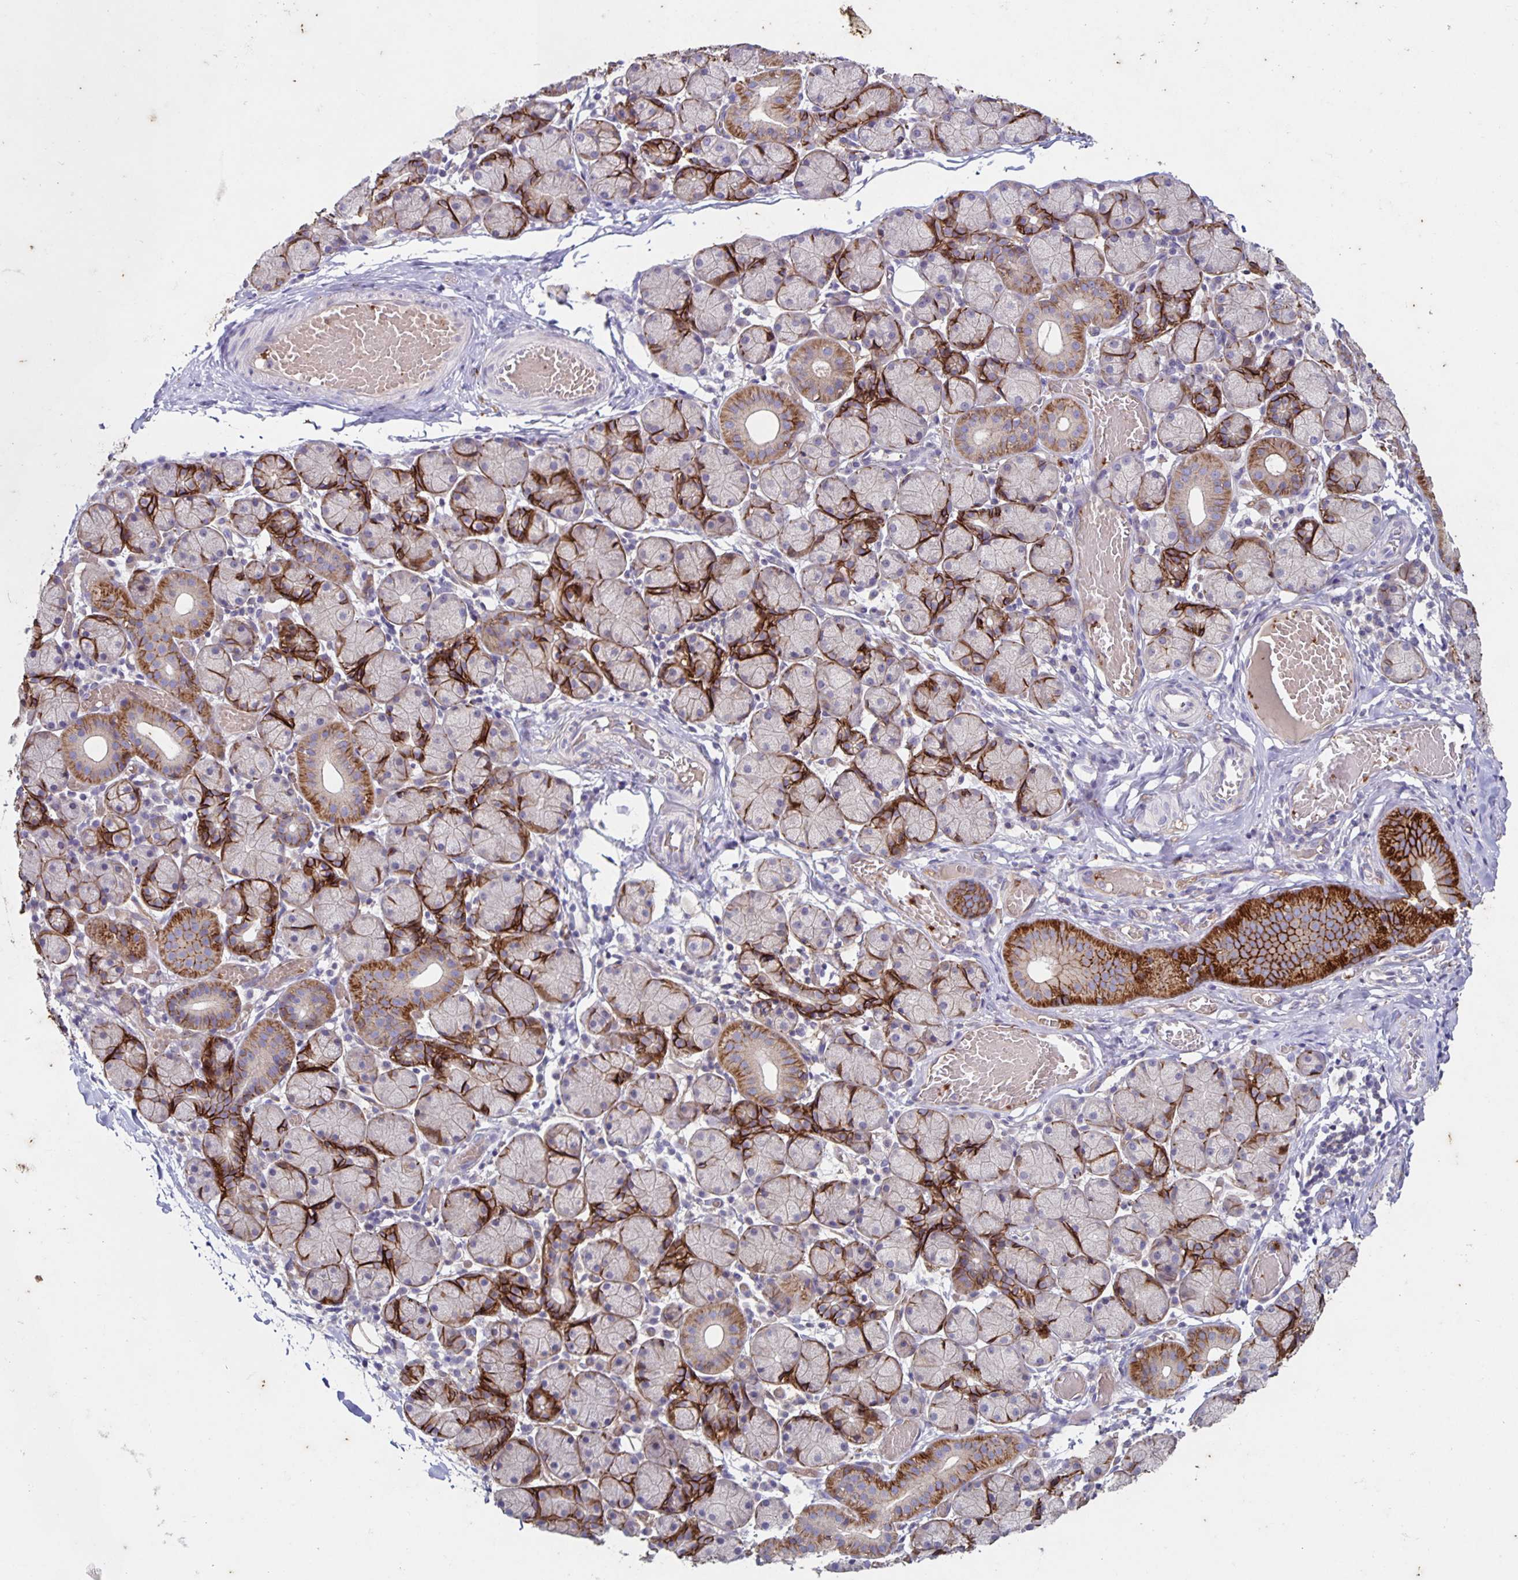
{"staining": {"intensity": "strong", "quantity": "<25%", "location": "cytoplasmic/membranous"}, "tissue": "salivary gland", "cell_type": "Glandular cells", "image_type": "normal", "snomed": [{"axis": "morphology", "description": "Normal tissue, NOS"}, {"axis": "topography", "description": "Salivary gland"}], "caption": "A micrograph of human salivary gland stained for a protein displays strong cytoplasmic/membranous brown staining in glandular cells. The protein is stained brown, and the nuclei are stained in blue (DAB IHC with brightfield microscopy, high magnification).", "gene": "ITGA2", "patient": {"sex": "female", "age": 24}}